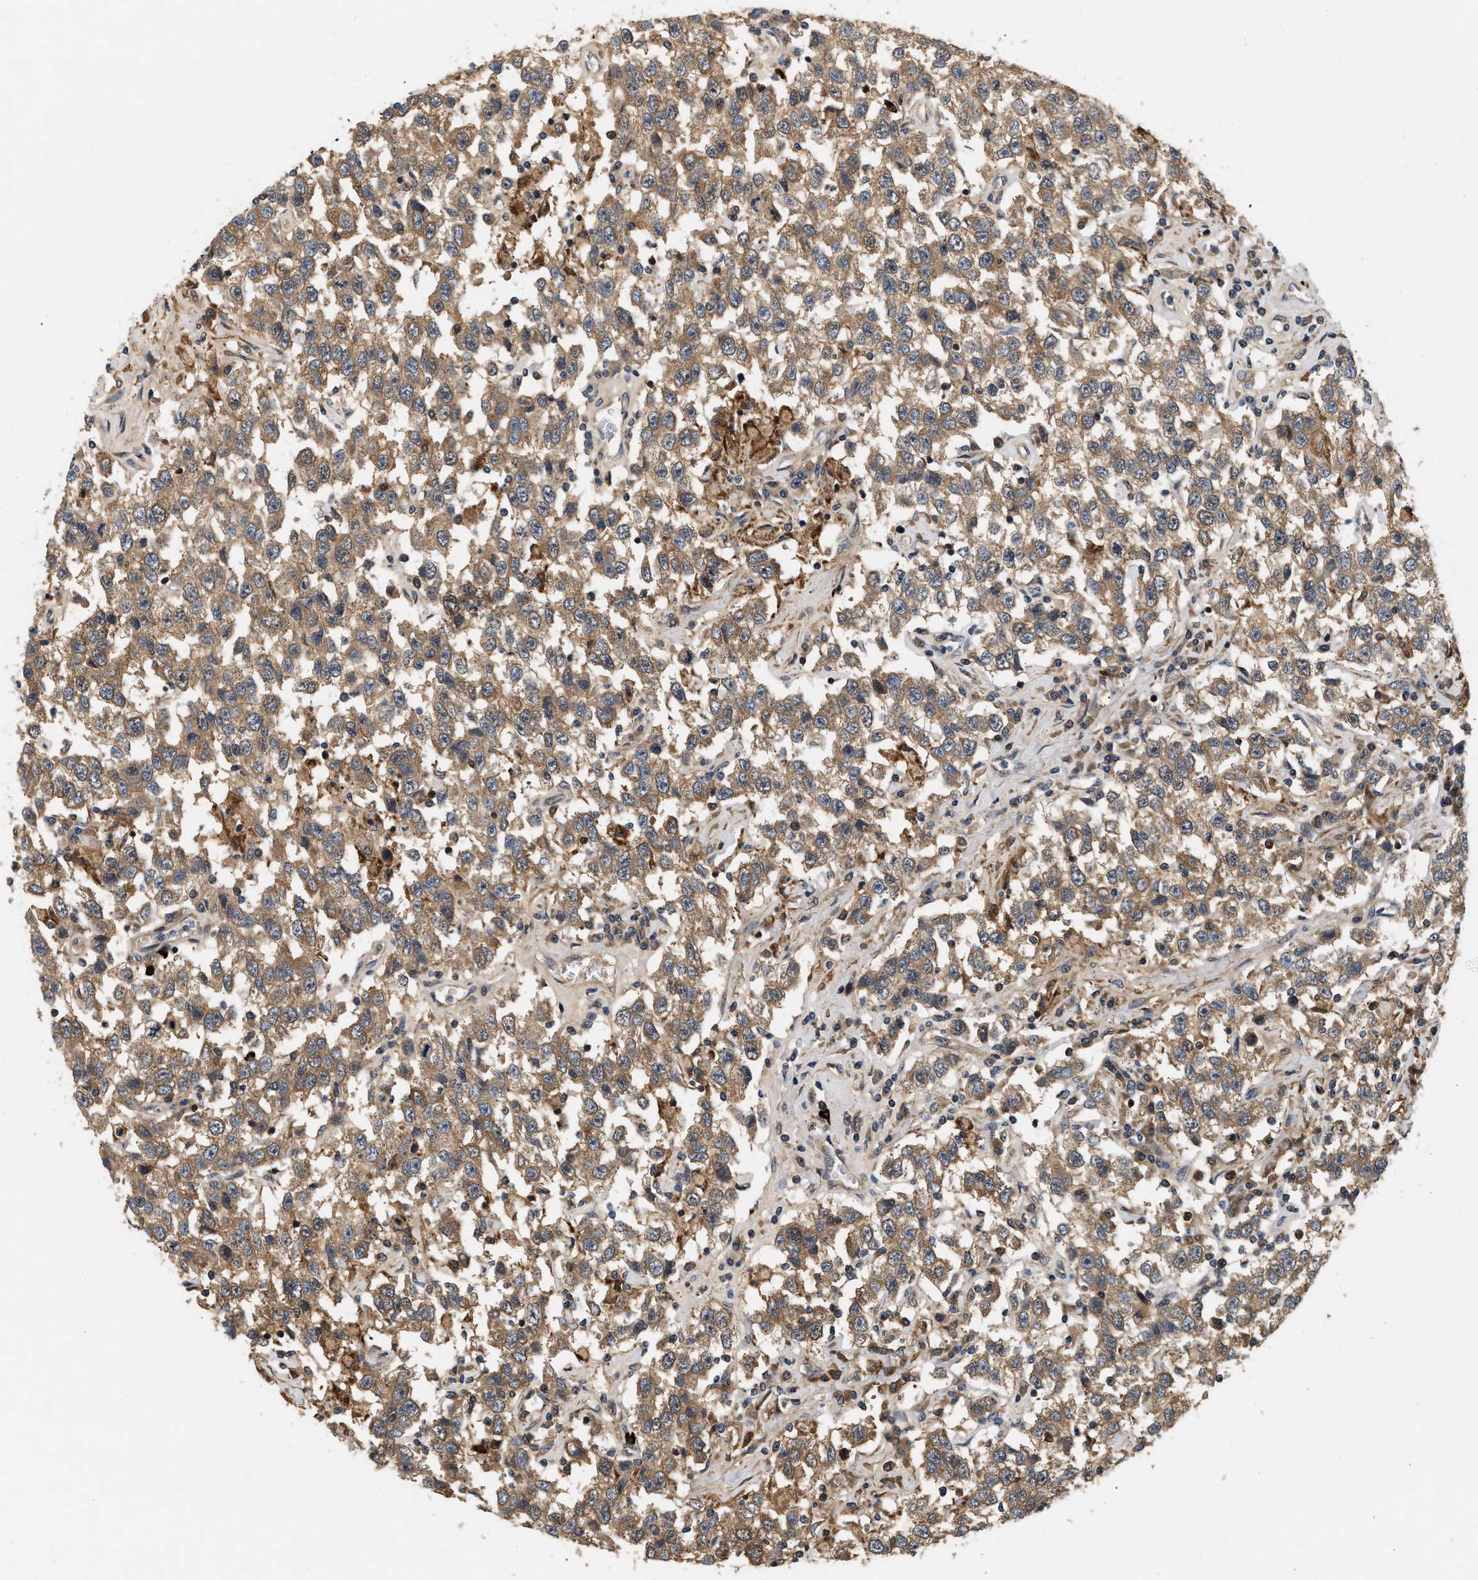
{"staining": {"intensity": "moderate", "quantity": ">75%", "location": "cytoplasmic/membranous,nuclear"}, "tissue": "testis cancer", "cell_type": "Tumor cells", "image_type": "cancer", "snomed": [{"axis": "morphology", "description": "Seminoma, NOS"}, {"axis": "topography", "description": "Testis"}], "caption": "A high-resolution histopathology image shows IHC staining of testis cancer (seminoma), which shows moderate cytoplasmic/membranous and nuclear expression in about >75% of tumor cells.", "gene": "FAM78A", "patient": {"sex": "male", "age": 41}}